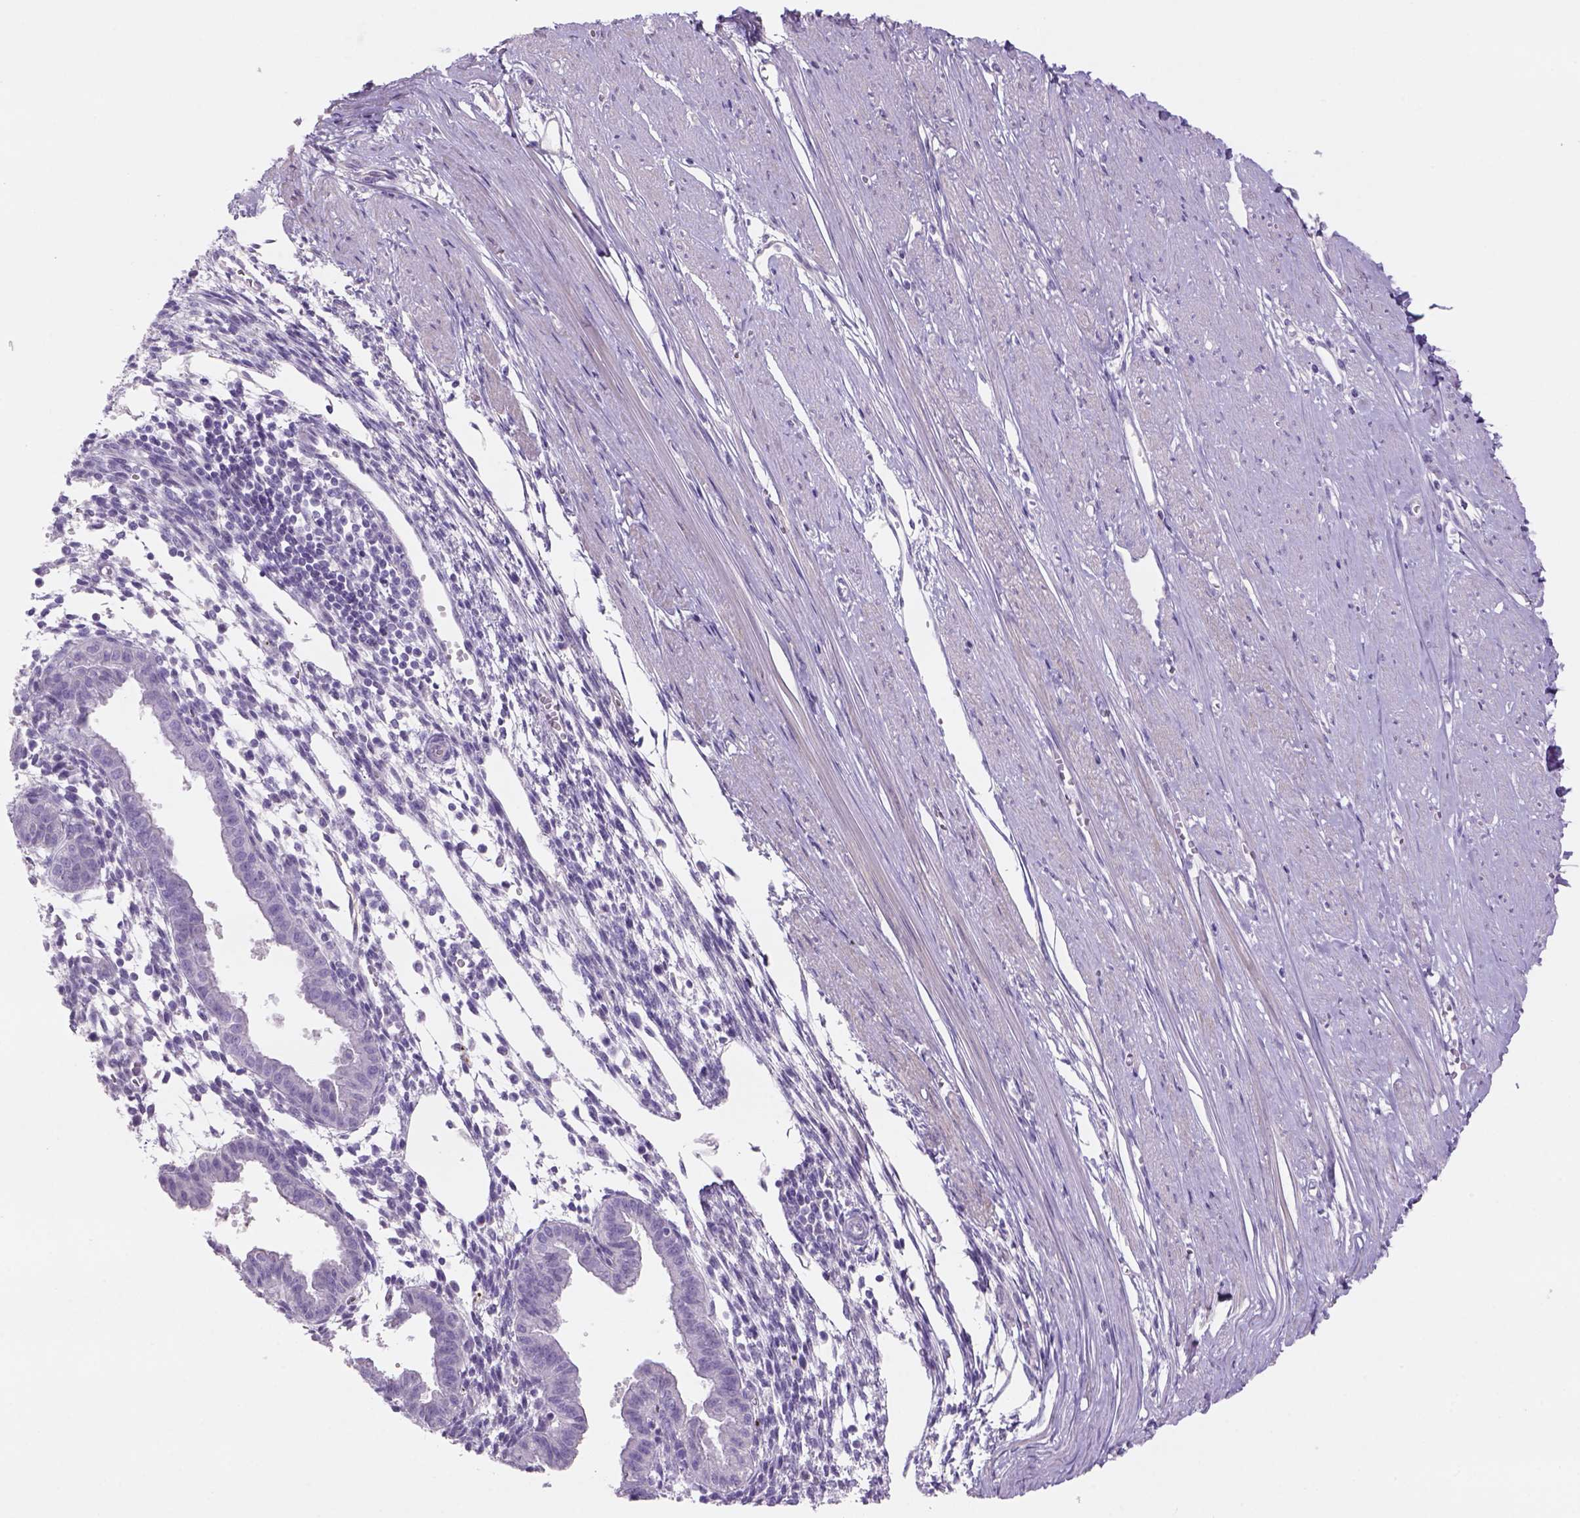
{"staining": {"intensity": "negative", "quantity": "none", "location": "none"}, "tissue": "endometrium", "cell_type": "Cells in endometrial stroma", "image_type": "normal", "snomed": [{"axis": "morphology", "description": "Normal tissue, NOS"}, {"axis": "topography", "description": "Endometrium"}], "caption": "A photomicrograph of human endometrium is negative for staining in cells in endometrial stroma. (DAB (3,3'-diaminobenzidine) immunohistochemistry (IHC) visualized using brightfield microscopy, high magnification).", "gene": "TENM4", "patient": {"sex": "female", "age": 37}}